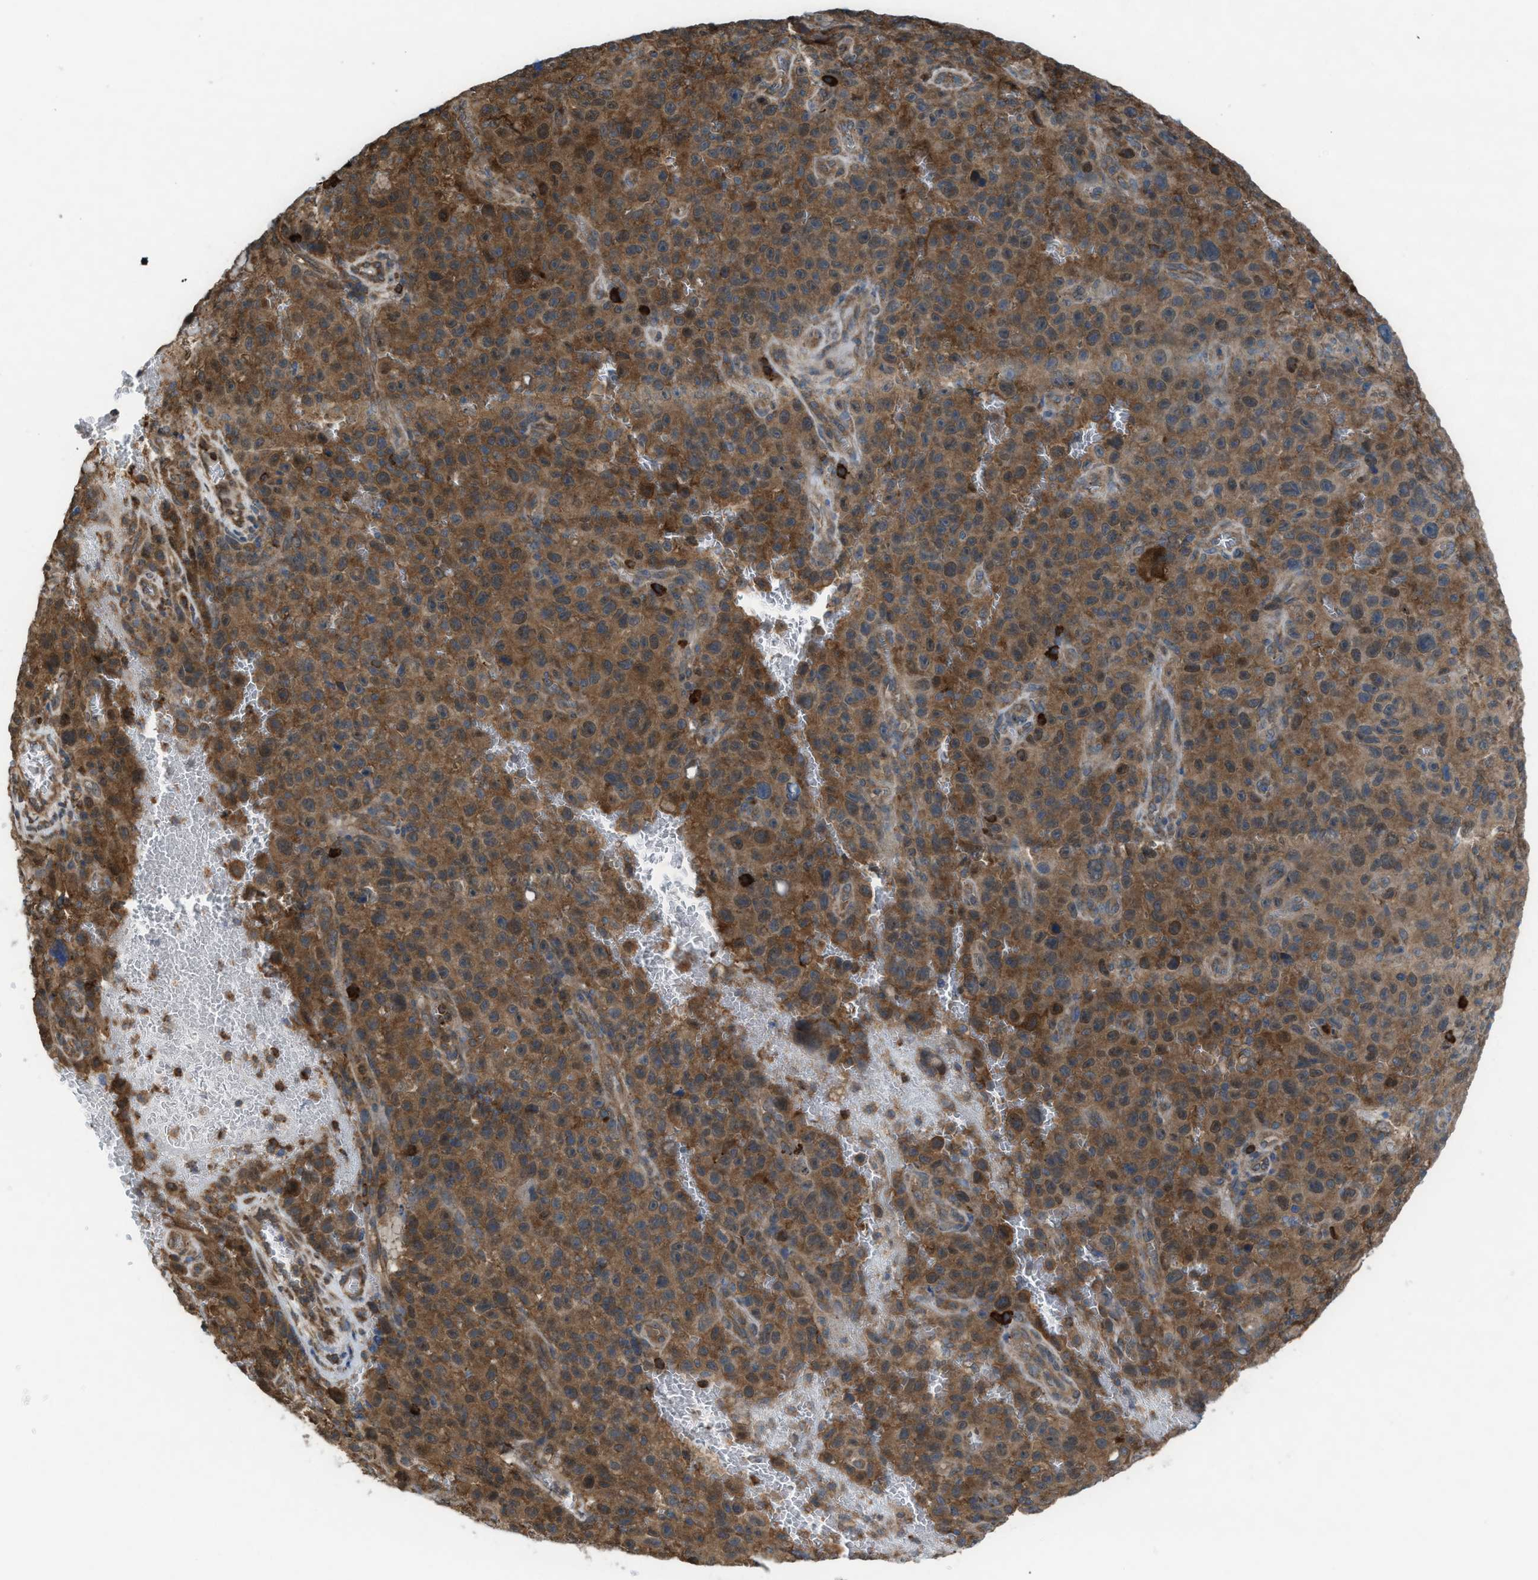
{"staining": {"intensity": "moderate", "quantity": ">75%", "location": "cytoplasmic/membranous"}, "tissue": "melanoma", "cell_type": "Tumor cells", "image_type": "cancer", "snomed": [{"axis": "morphology", "description": "Malignant melanoma, NOS"}, {"axis": "topography", "description": "Skin"}], "caption": "Immunohistochemical staining of melanoma displays moderate cytoplasmic/membranous protein expression in about >75% of tumor cells. The protein is stained brown, and the nuclei are stained in blue (DAB (3,3'-diaminobenzidine) IHC with brightfield microscopy, high magnification).", "gene": "PLAA", "patient": {"sex": "female", "age": 82}}